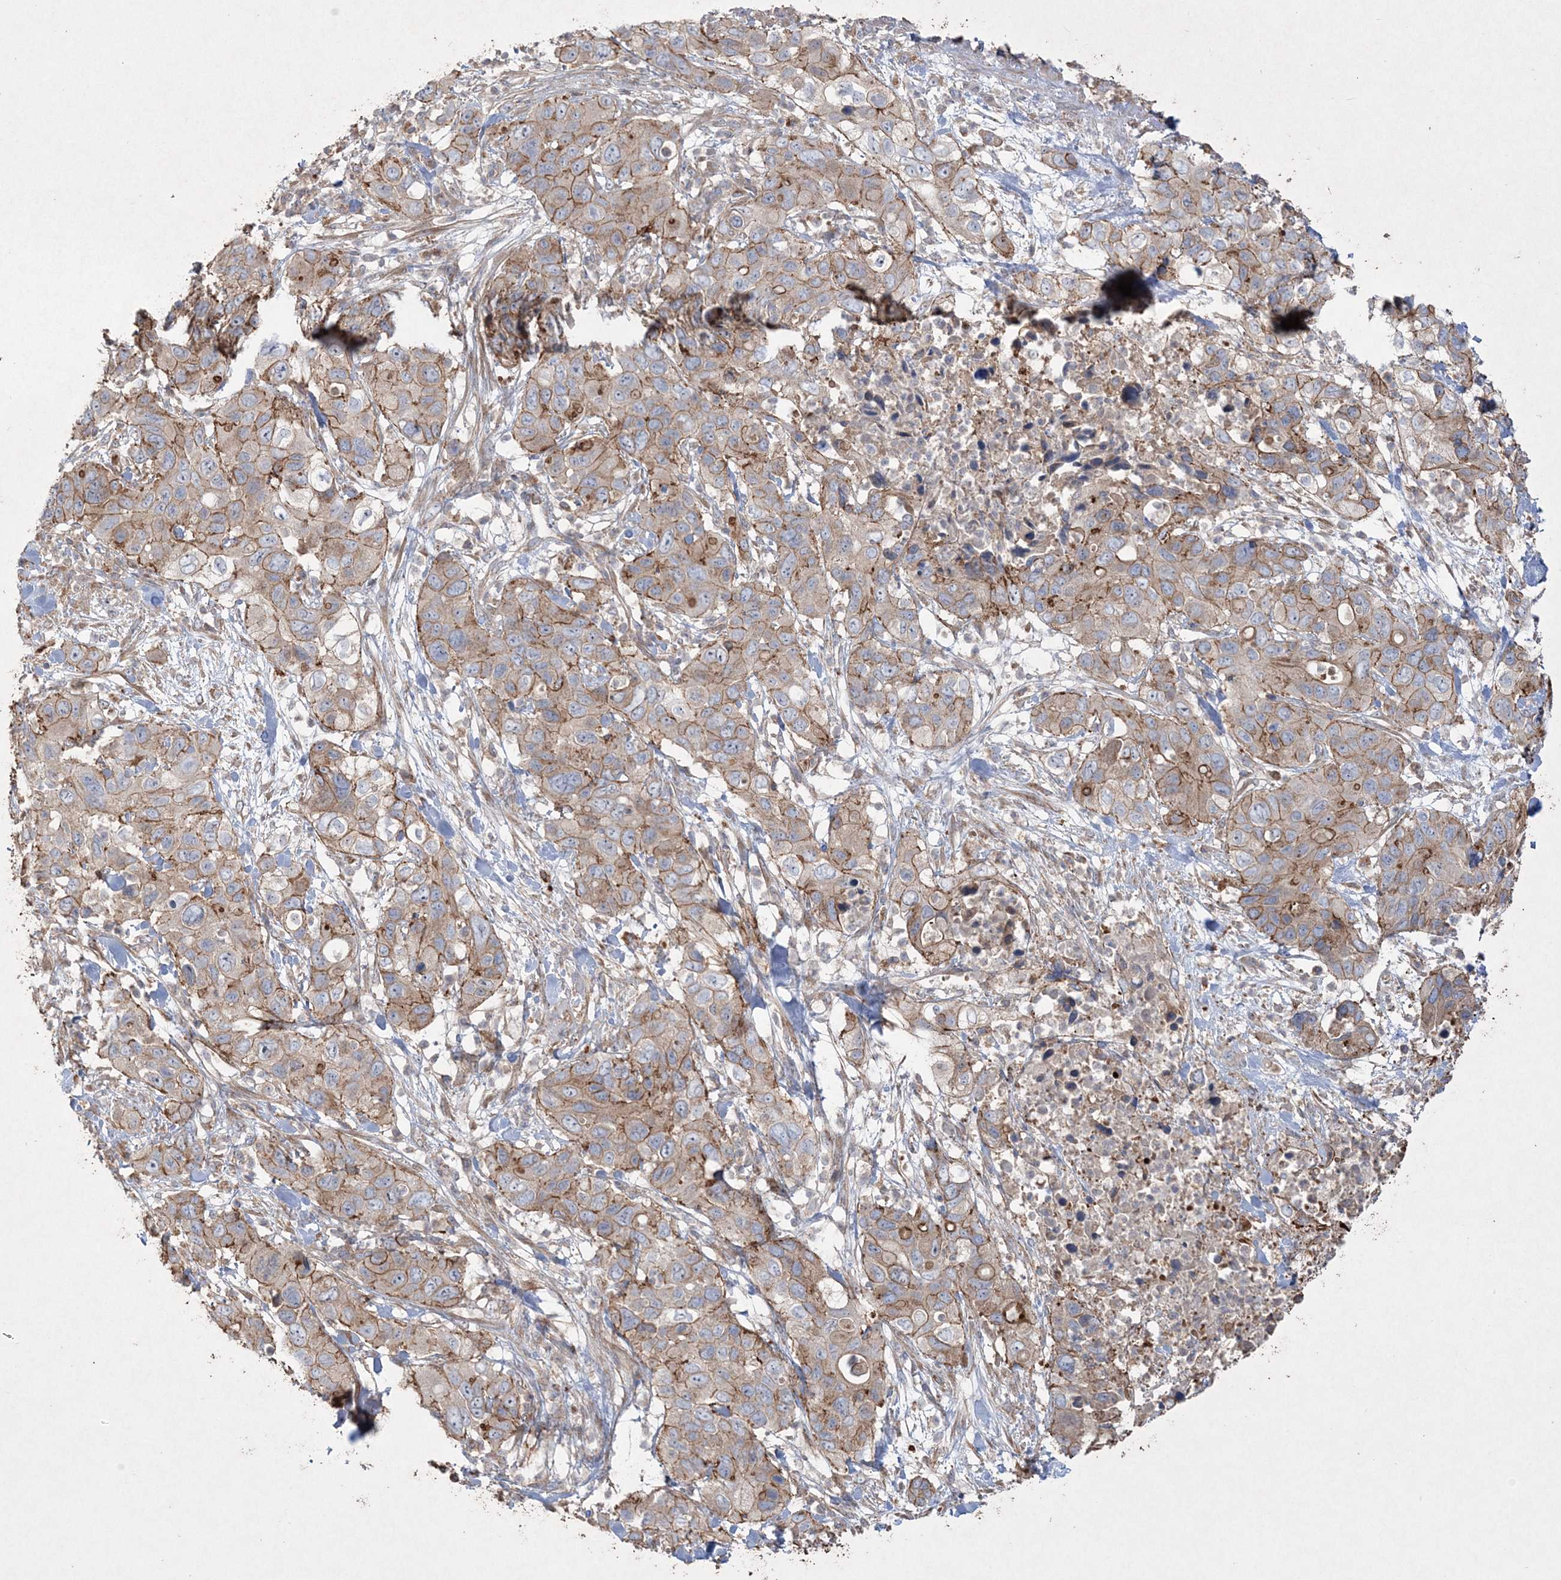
{"staining": {"intensity": "moderate", "quantity": ">75%", "location": "cytoplasmic/membranous"}, "tissue": "pancreatic cancer", "cell_type": "Tumor cells", "image_type": "cancer", "snomed": [{"axis": "morphology", "description": "Adenocarcinoma, NOS"}, {"axis": "topography", "description": "Pancreas"}], "caption": "Brown immunohistochemical staining in adenocarcinoma (pancreatic) demonstrates moderate cytoplasmic/membranous staining in approximately >75% of tumor cells. (brown staining indicates protein expression, while blue staining denotes nuclei).", "gene": "TTC7A", "patient": {"sex": "female", "age": 71}}